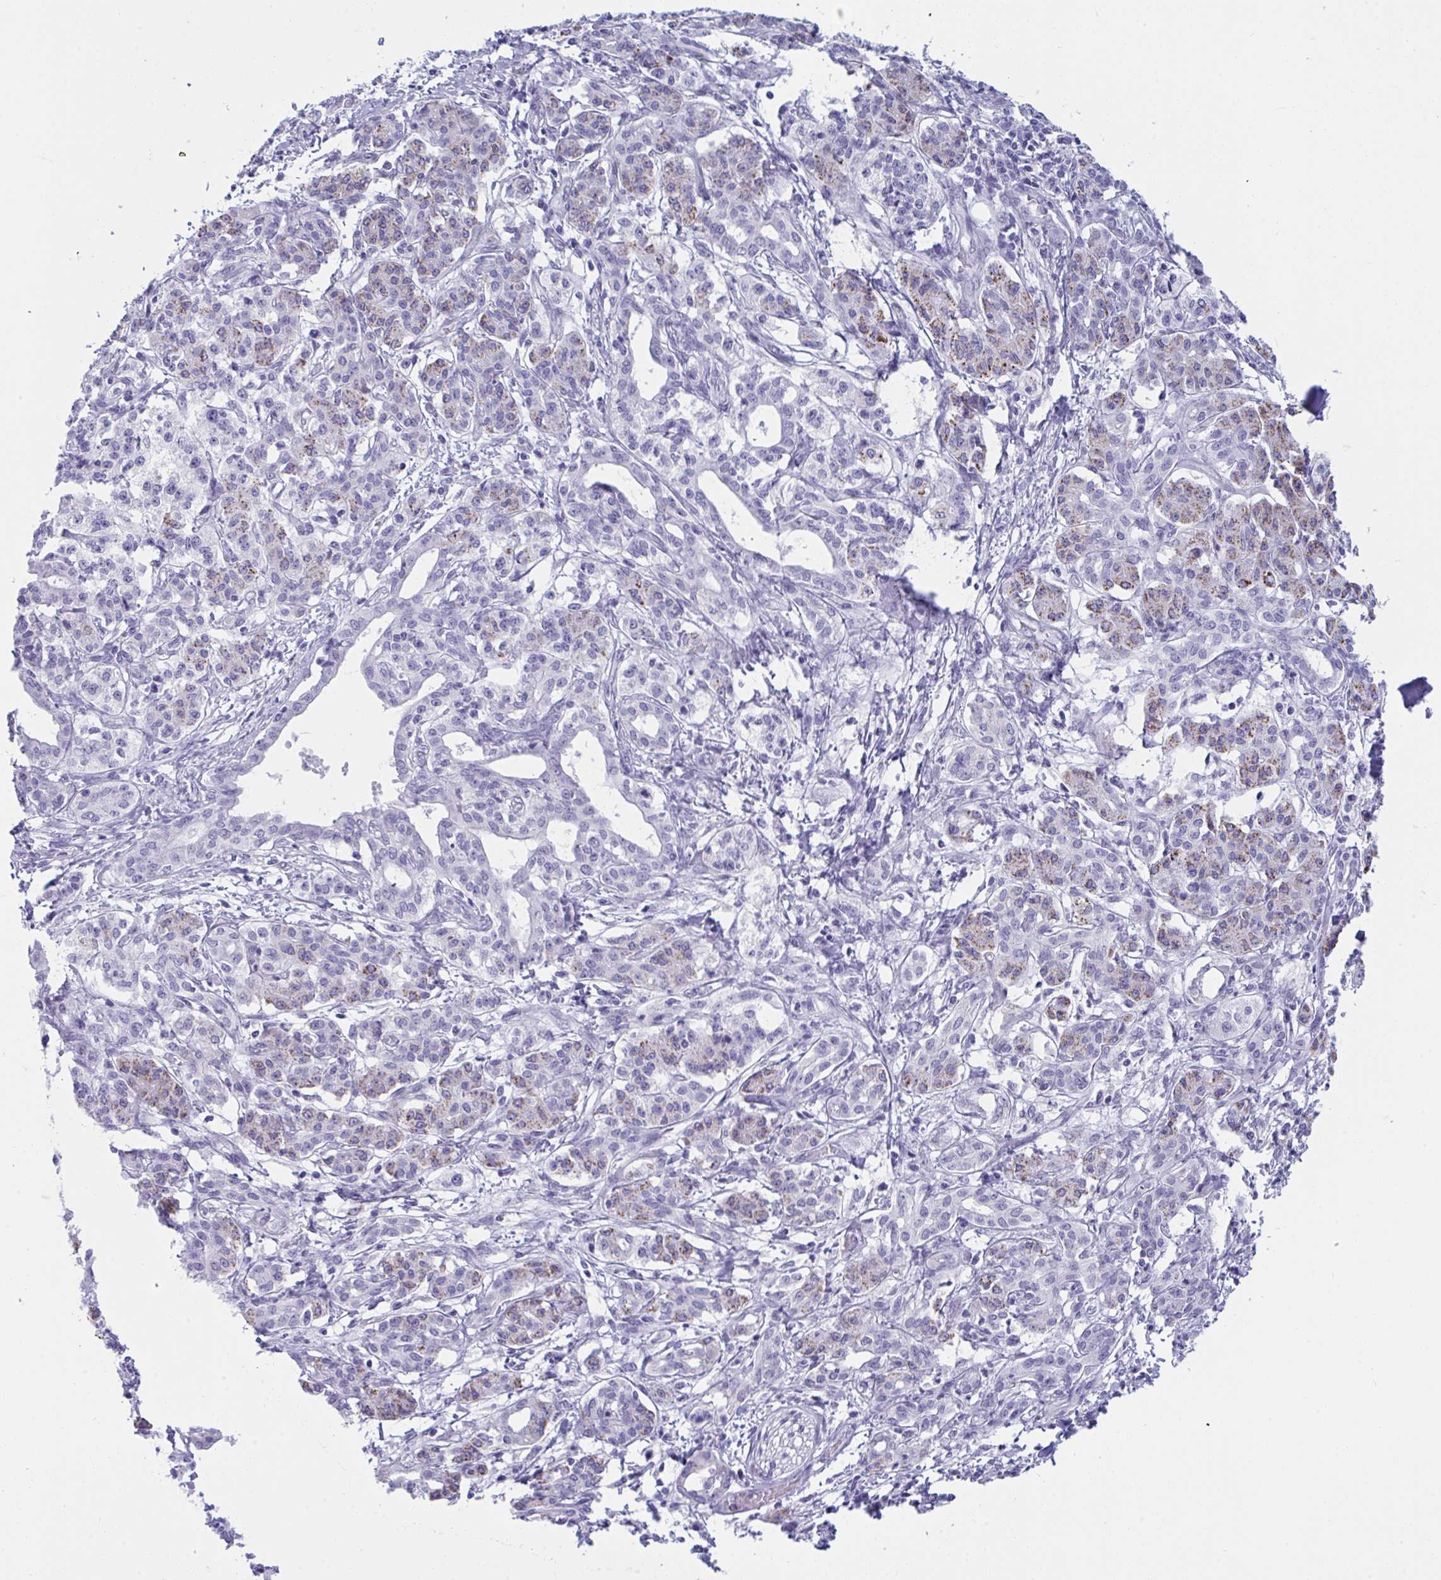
{"staining": {"intensity": "negative", "quantity": "none", "location": "none"}, "tissue": "pancreatic cancer", "cell_type": "Tumor cells", "image_type": "cancer", "snomed": [{"axis": "morphology", "description": "Adenocarcinoma, NOS"}, {"axis": "topography", "description": "Pancreas"}], "caption": "Adenocarcinoma (pancreatic) was stained to show a protein in brown. There is no significant staining in tumor cells. (Brightfield microscopy of DAB IHC at high magnification).", "gene": "PRDM9", "patient": {"sex": "male", "age": 58}}